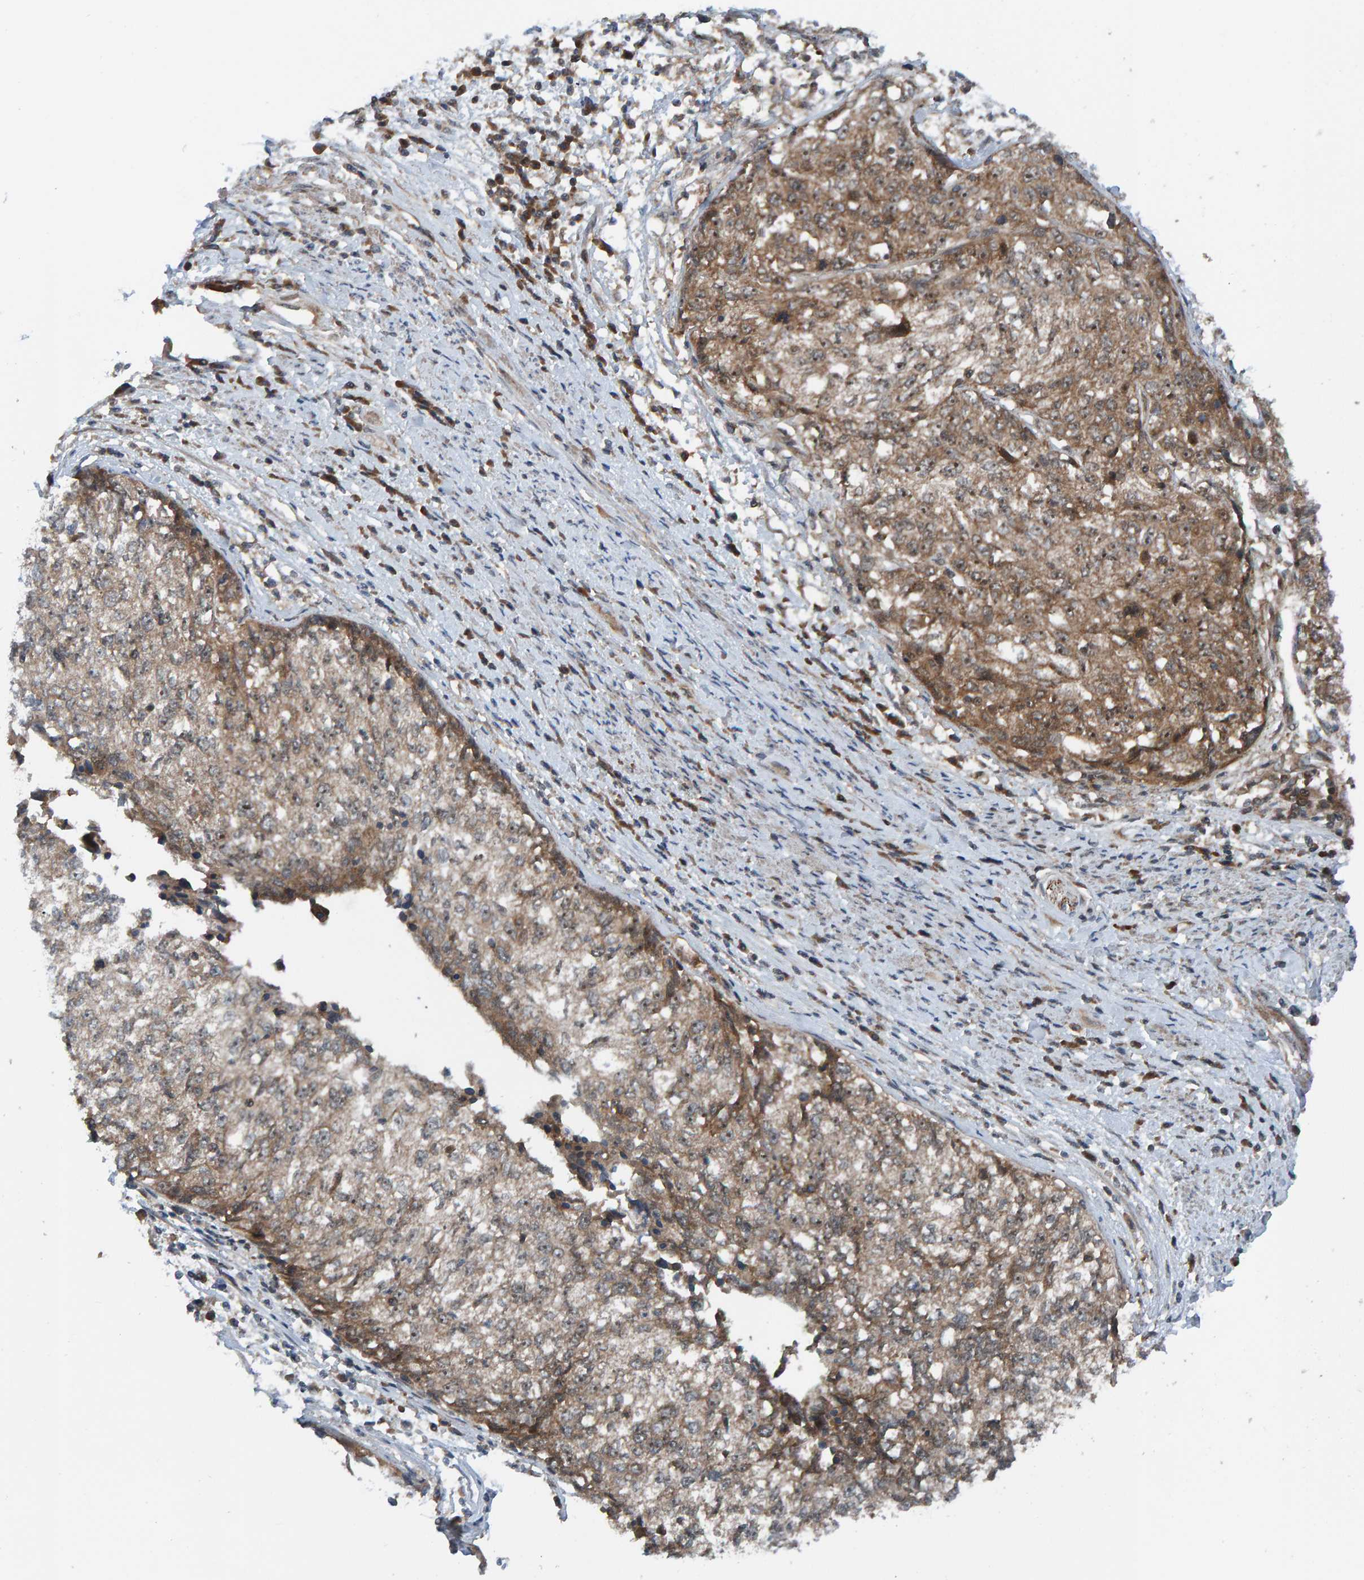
{"staining": {"intensity": "moderate", "quantity": ">75%", "location": "cytoplasmic/membranous"}, "tissue": "cervical cancer", "cell_type": "Tumor cells", "image_type": "cancer", "snomed": [{"axis": "morphology", "description": "Squamous cell carcinoma, NOS"}, {"axis": "topography", "description": "Cervix"}], "caption": "A brown stain shows moderate cytoplasmic/membranous positivity of a protein in human squamous cell carcinoma (cervical) tumor cells. The staining was performed using DAB (3,3'-diaminobenzidine) to visualize the protein expression in brown, while the nuclei were stained in blue with hematoxylin (Magnification: 20x).", "gene": "CUEDC1", "patient": {"sex": "female", "age": 57}}